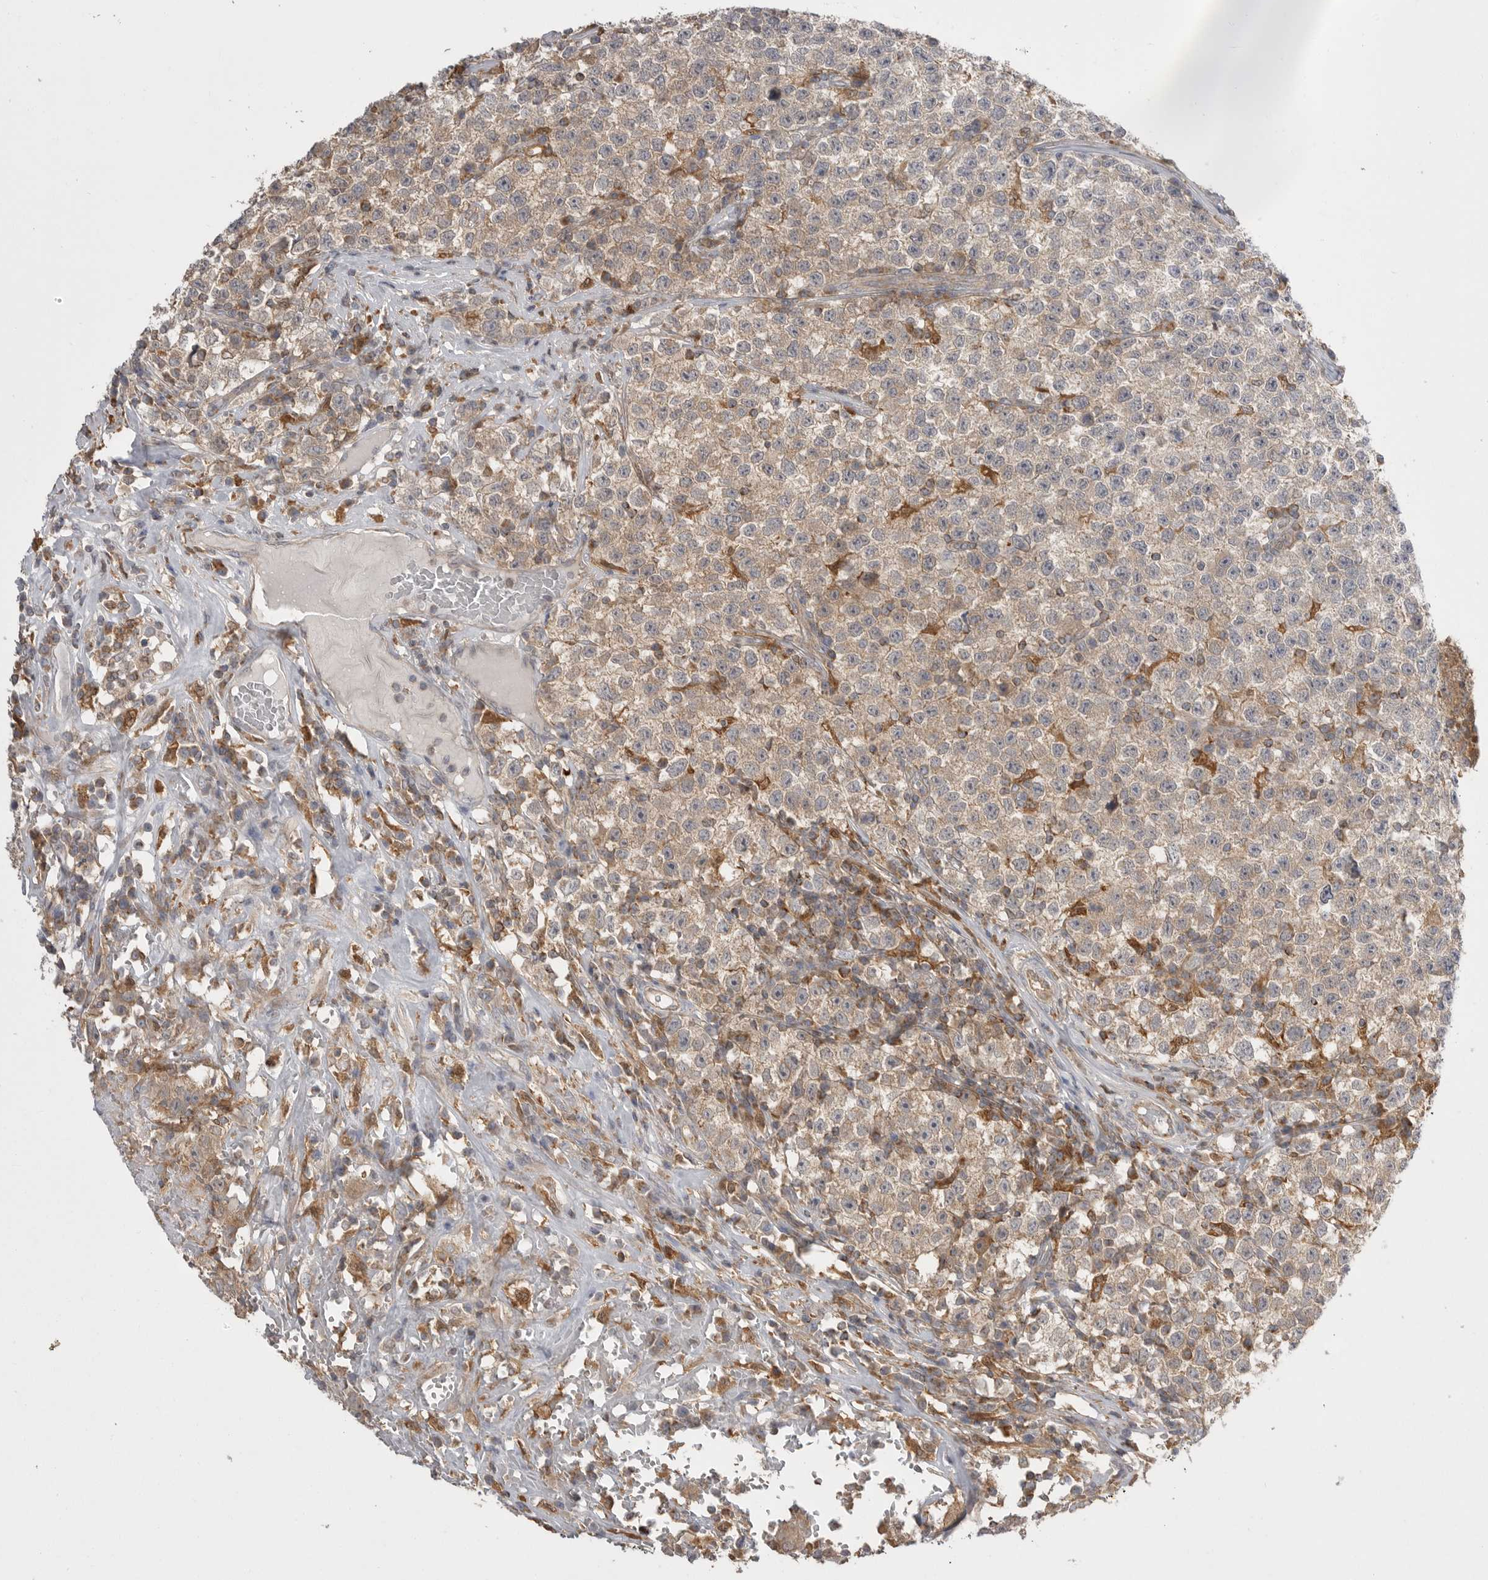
{"staining": {"intensity": "weak", "quantity": "25%-75%", "location": "cytoplasmic/membranous"}, "tissue": "testis cancer", "cell_type": "Tumor cells", "image_type": "cancer", "snomed": [{"axis": "morphology", "description": "Seminoma, NOS"}, {"axis": "topography", "description": "Testis"}], "caption": "Human testis cancer stained with a protein marker shows weak staining in tumor cells.", "gene": "KYAT3", "patient": {"sex": "male", "age": 22}}